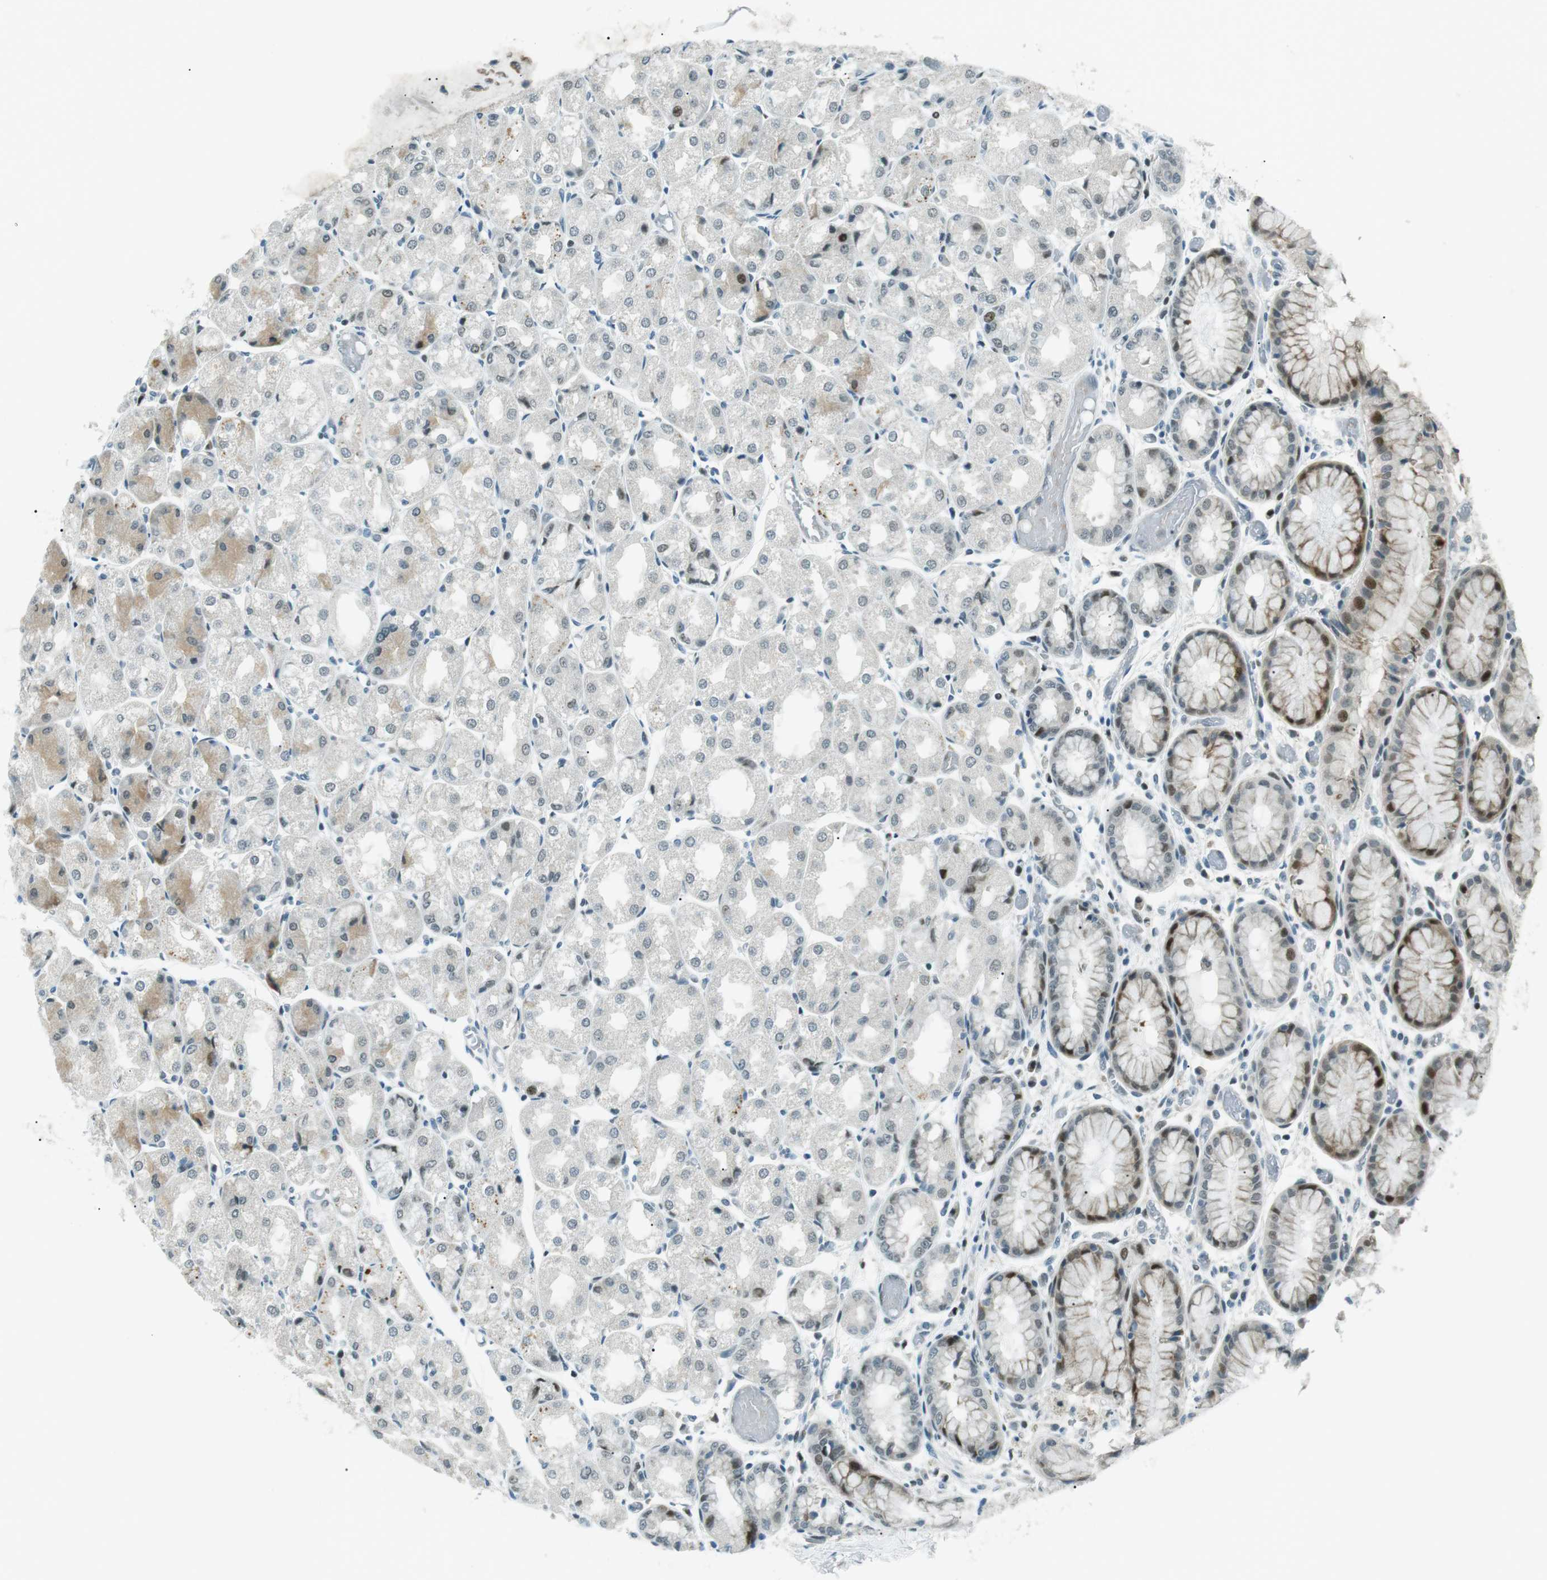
{"staining": {"intensity": "strong", "quantity": "<25%", "location": "nuclear"}, "tissue": "stomach", "cell_type": "Glandular cells", "image_type": "normal", "snomed": [{"axis": "morphology", "description": "Normal tissue, NOS"}, {"axis": "topography", "description": "Stomach, upper"}], "caption": "The histopathology image reveals staining of benign stomach, revealing strong nuclear protein expression (brown color) within glandular cells. (IHC, brightfield microscopy, high magnification).", "gene": "PJA1", "patient": {"sex": "male", "age": 72}}